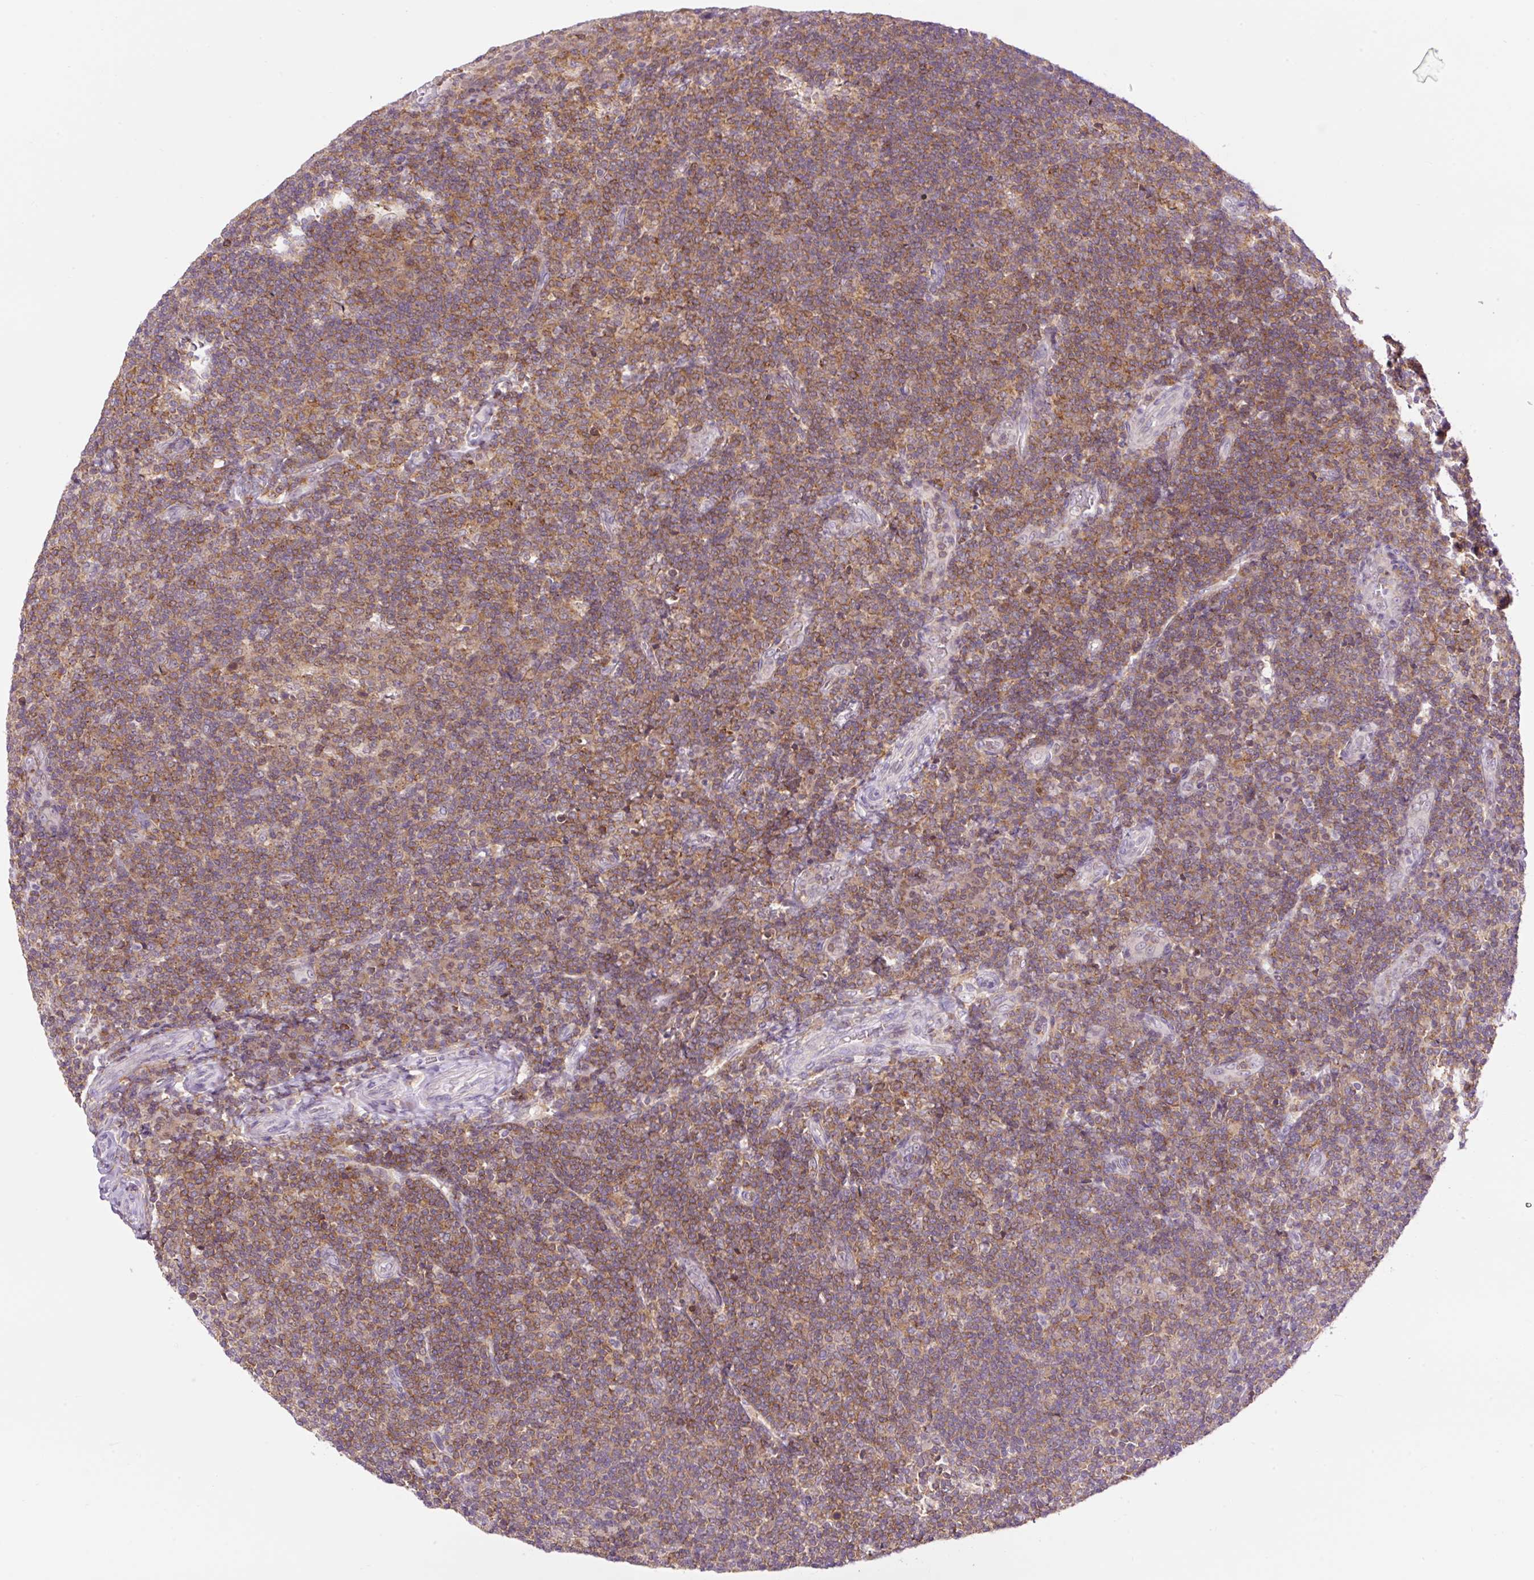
{"staining": {"intensity": "moderate", "quantity": ">75%", "location": "cytoplasmic/membranous"}, "tissue": "tonsil", "cell_type": "Germinal center cells", "image_type": "normal", "snomed": [{"axis": "morphology", "description": "Normal tissue, NOS"}, {"axis": "topography", "description": "Tonsil"}], "caption": "A photomicrograph showing moderate cytoplasmic/membranous positivity in approximately >75% of germinal center cells in normal tonsil, as visualized by brown immunohistochemical staining.", "gene": "CARD11", "patient": {"sex": "female", "age": 10}}